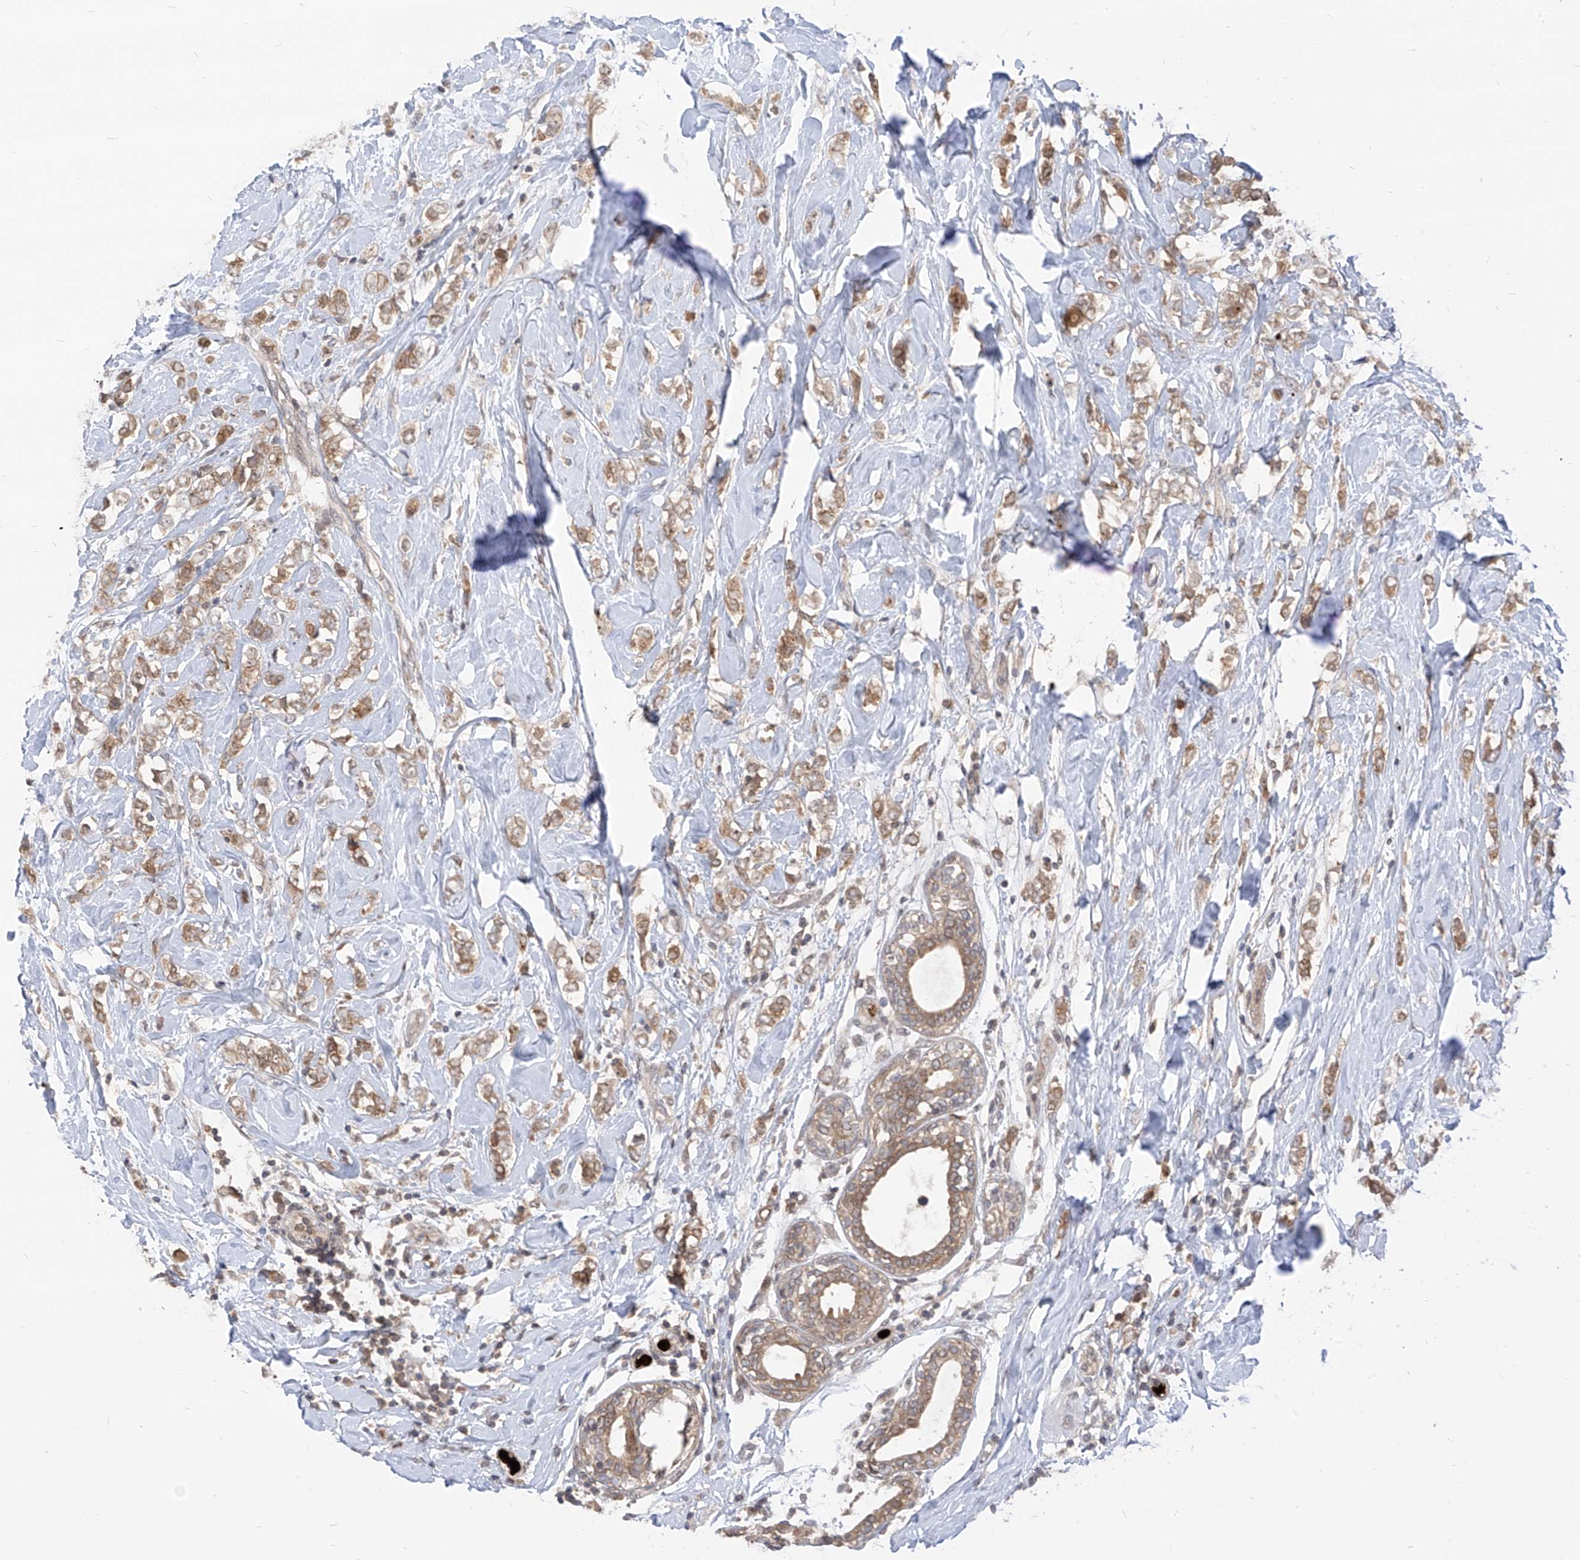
{"staining": {"intensity": "moderate", "quantity": ">75%", "location": "cytoplasmic/membranous"}, "tissue": "breast cancer", "cell_type": "Tumor cells", "image_type": "cancer", "snomed": [{"axis": "morphology", "description": "Normal tissue, NOS"}, {"axis": "morphology", "description": "Lobular carcinoma"}, {"axis": "topography", "description": "Breast"}], "caption": "Protein staining of lobular carcinoma (breast) tissue shows moderate cytoplasmic/membranous staining in approximately >75% of tumor cells.", "gene": "CNKSR1", "patient": {"sex": "female", "age": 47}}